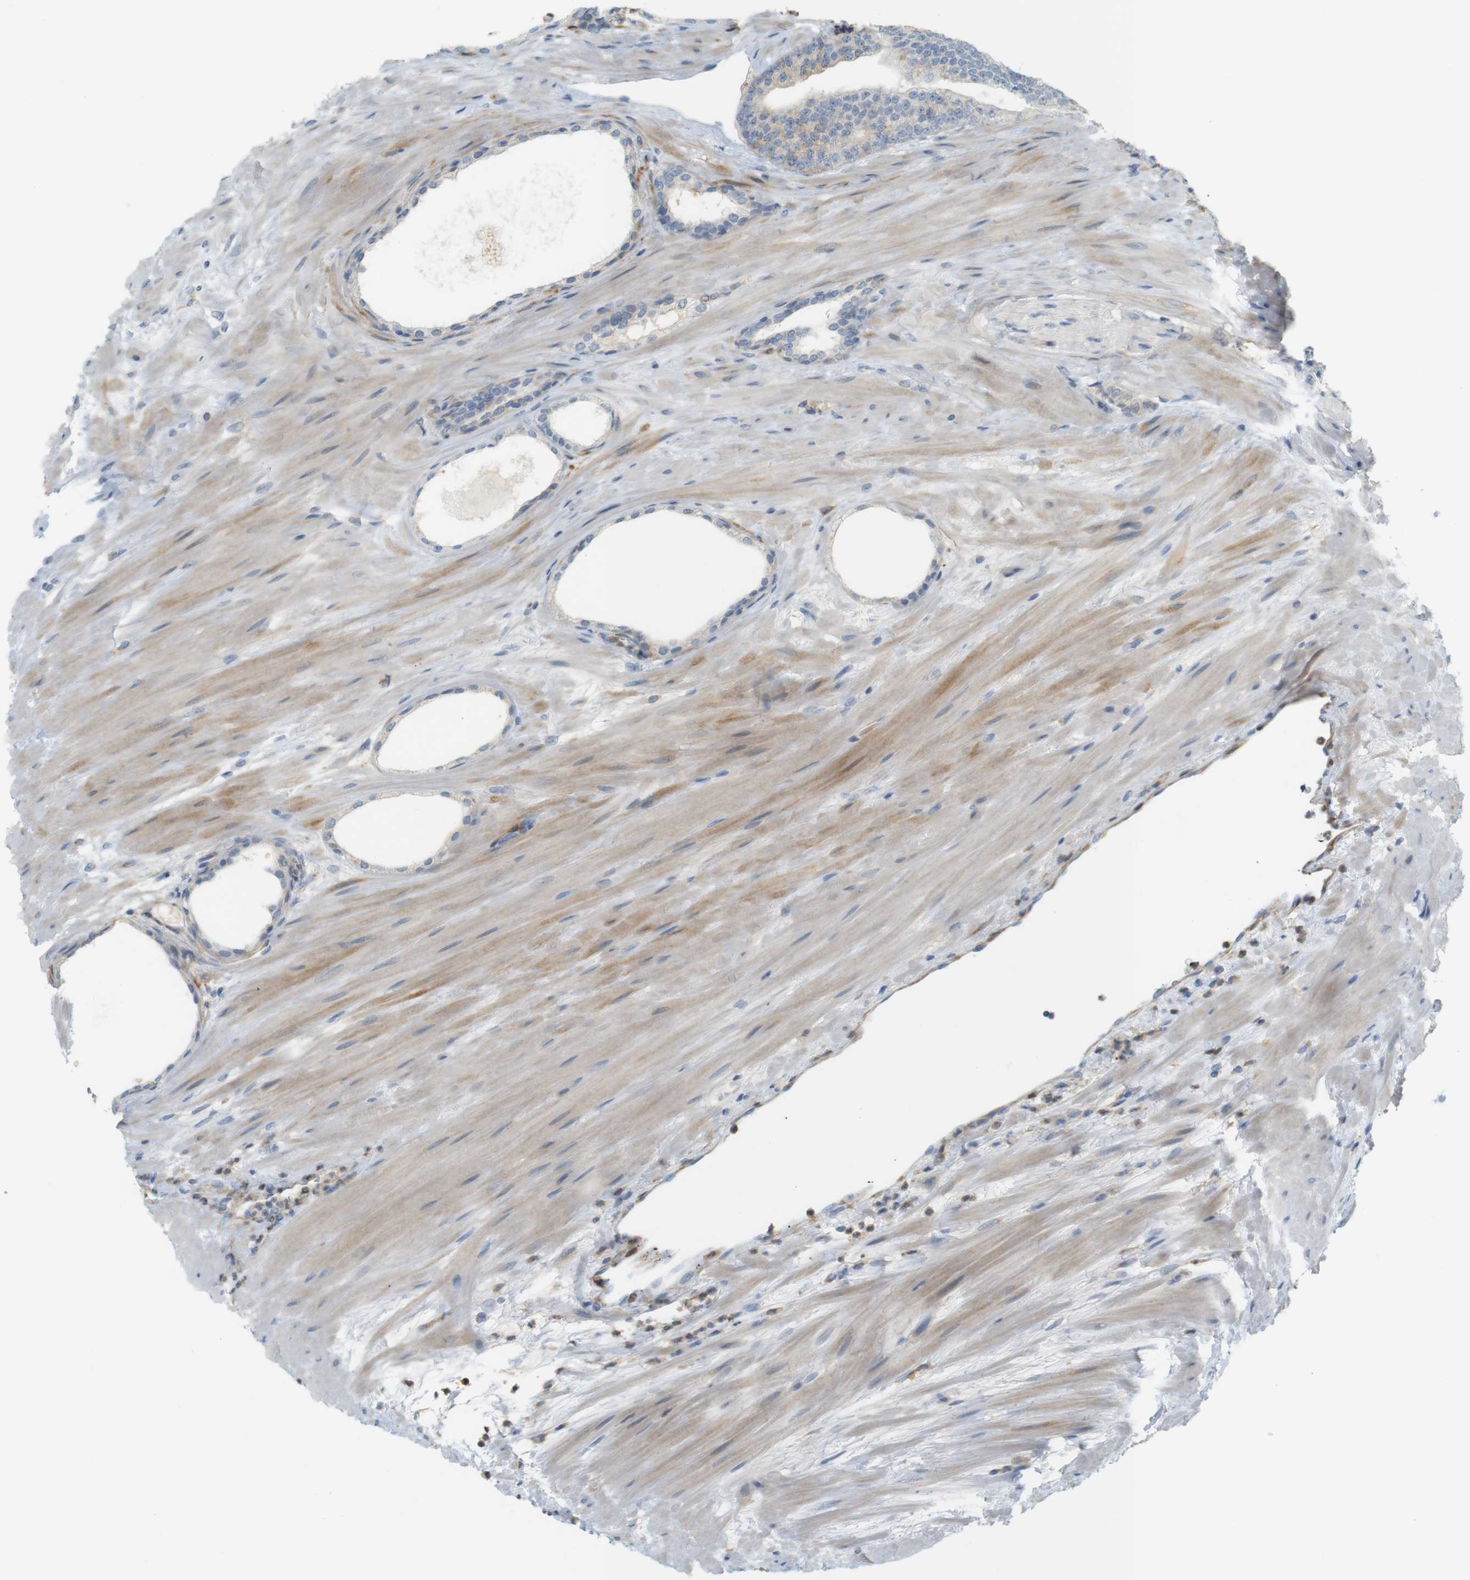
{"staining": {"intensity": "moderate", "quantity": "<25%", "location": "cytoplasmic/membranous"}, "tissue": "prostate cancer", "cell_type": "Tumor cells", "image_type": "cancer", "snomed": [{"axis": "morphology", "description": "Adenocarcinoma, High grade"}, {"axis": "topography", "description": "Prostate"}], "caption": "Protein expression analysis of human high-grade adenocarcinoma (prostate) reveals moderate cytoplasmic/membranous expression in about <25% of tumor cells.", "gene": "PDE3A", "patient": {"sex": "male", "age": 61}}